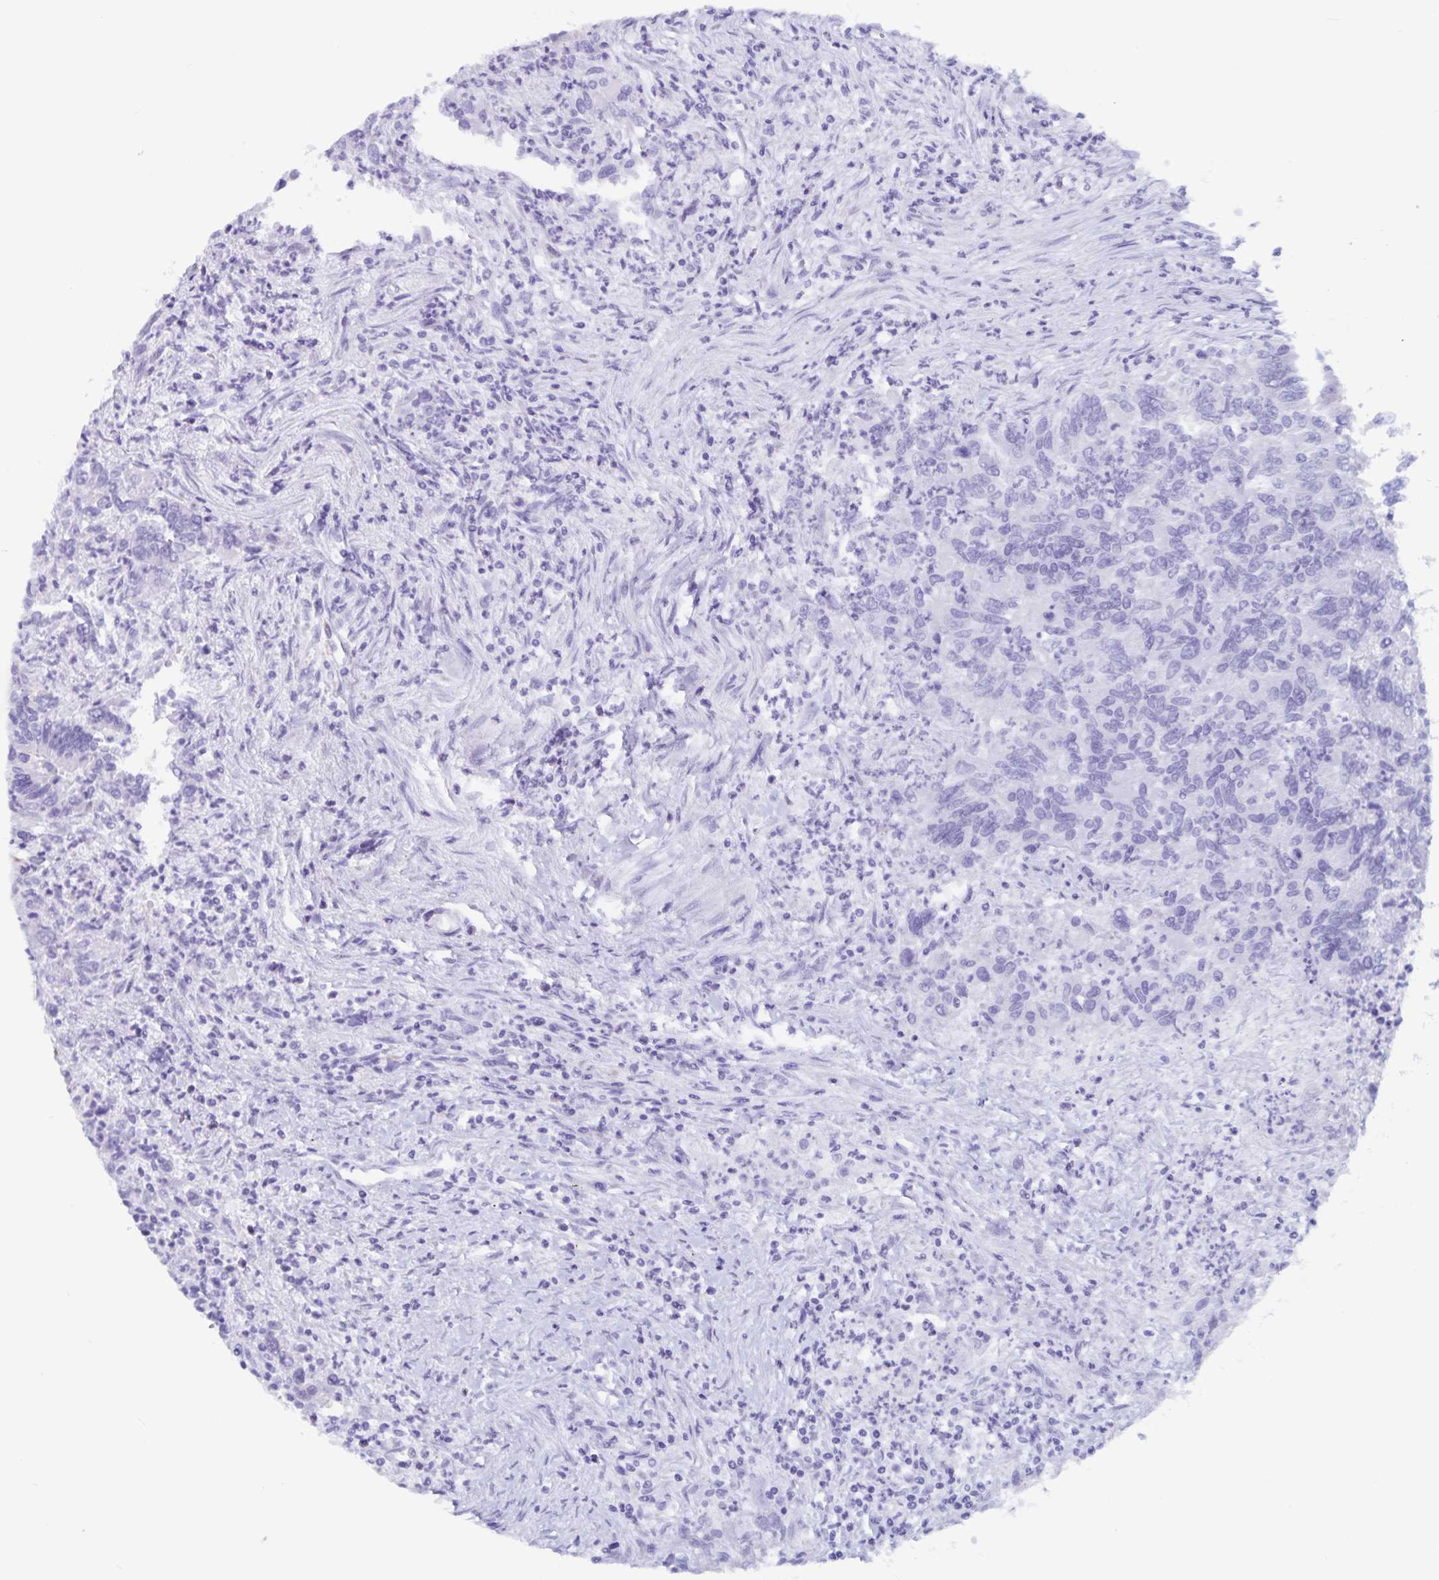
{"staining": {"intensity": "negative", "quantity": "none", "location": "none"}, "tissue": "colorectal cancer", "cell_type": "Tumor cells", "image_type": "cancer", "snomed": [{"axis": "morphology", "description": "Adenocarcinoma, NOS"}, {"axis": "topography", "description": "Colon"}], "caption": "Colorectal cancer (adenocarcinoma) was stained to show a protein in brown. There is no significant positivity in tumor cells. (DAB (3,3'-diaminobenzidine) immunohistochemistry visualized using brightfield microscopy, high magnification).", "gene": "GPR137", "patient": {"sex": "female", "age": 67}}